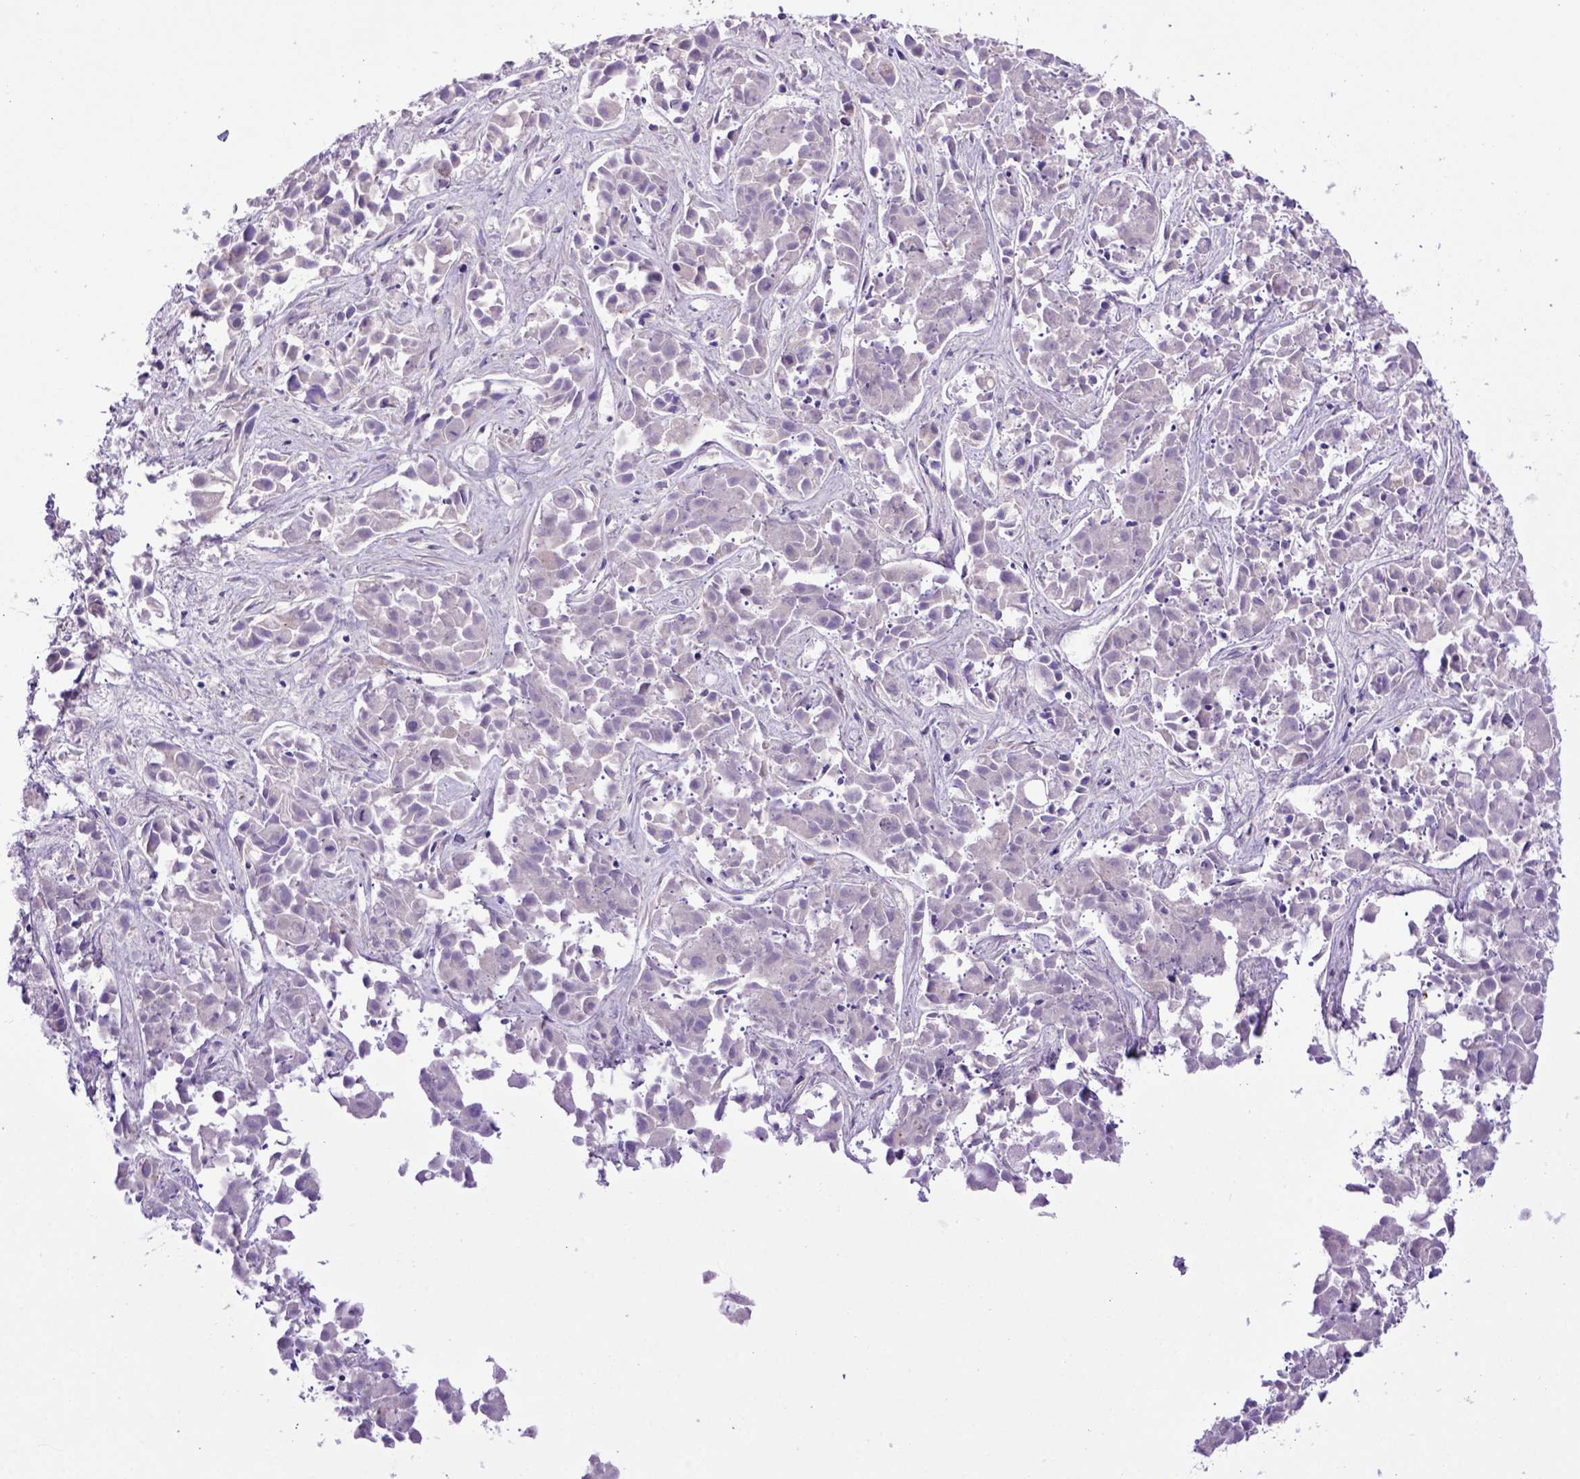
{"staining": {"intensity": "negative", "quantity": "none", "location": "none"}, "tissue": "liver cancer", "cell_type": "Tumor cells", "image_type": "cancer", "snomed": [{"axis": "morphology", "description": "Cholangiocarcinoma"}, {"axis": "topography", "description": "Liver"}], "caption": "Liver cancer (cholangiocarcinoma) was stained to show a protein in brown. There is no significant staining in tumor cells. (IHC, brightfield microscopy, high magnification).", "gene": "ADAM12", "patient": {"sex": "female", "age": 81}}